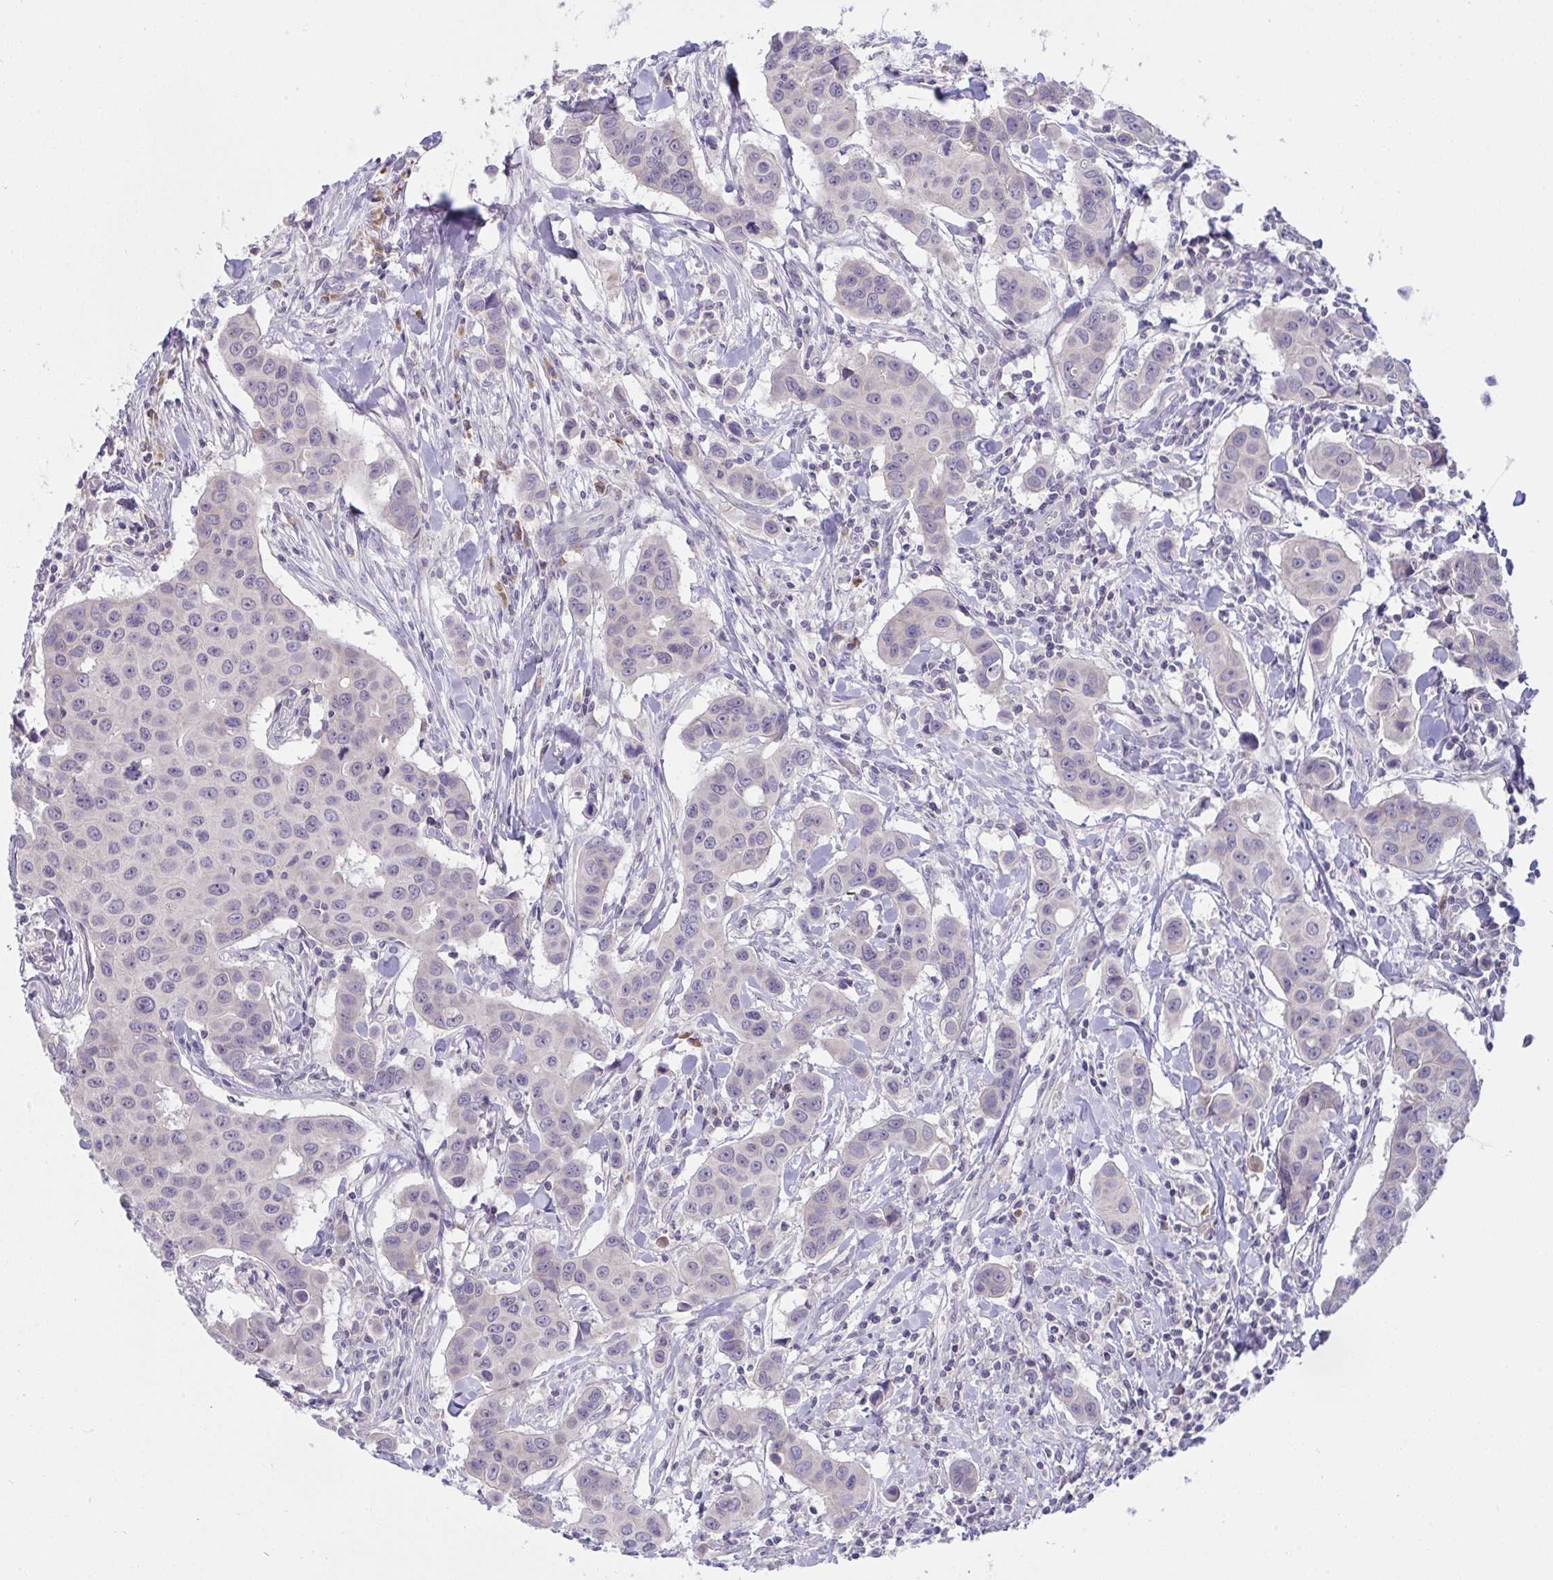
{"staining": {"intensity": "negative", "quantity": "none", "location": "none"}, "tissue": "breast cancer", "cell_type": "Tumor cells", "image_type": "cancer", "snomed": [{"axis": "morphology", "description": "Duct carcinoma"}, {"axis": "topography", "description": "Breast"}], "caption": "This is a micrograph of IHC staining of breast cancer, which shows no staining in tumor cells.", "gene": "TMEM41A", "patient": {"sex": "female", "age": 24}}